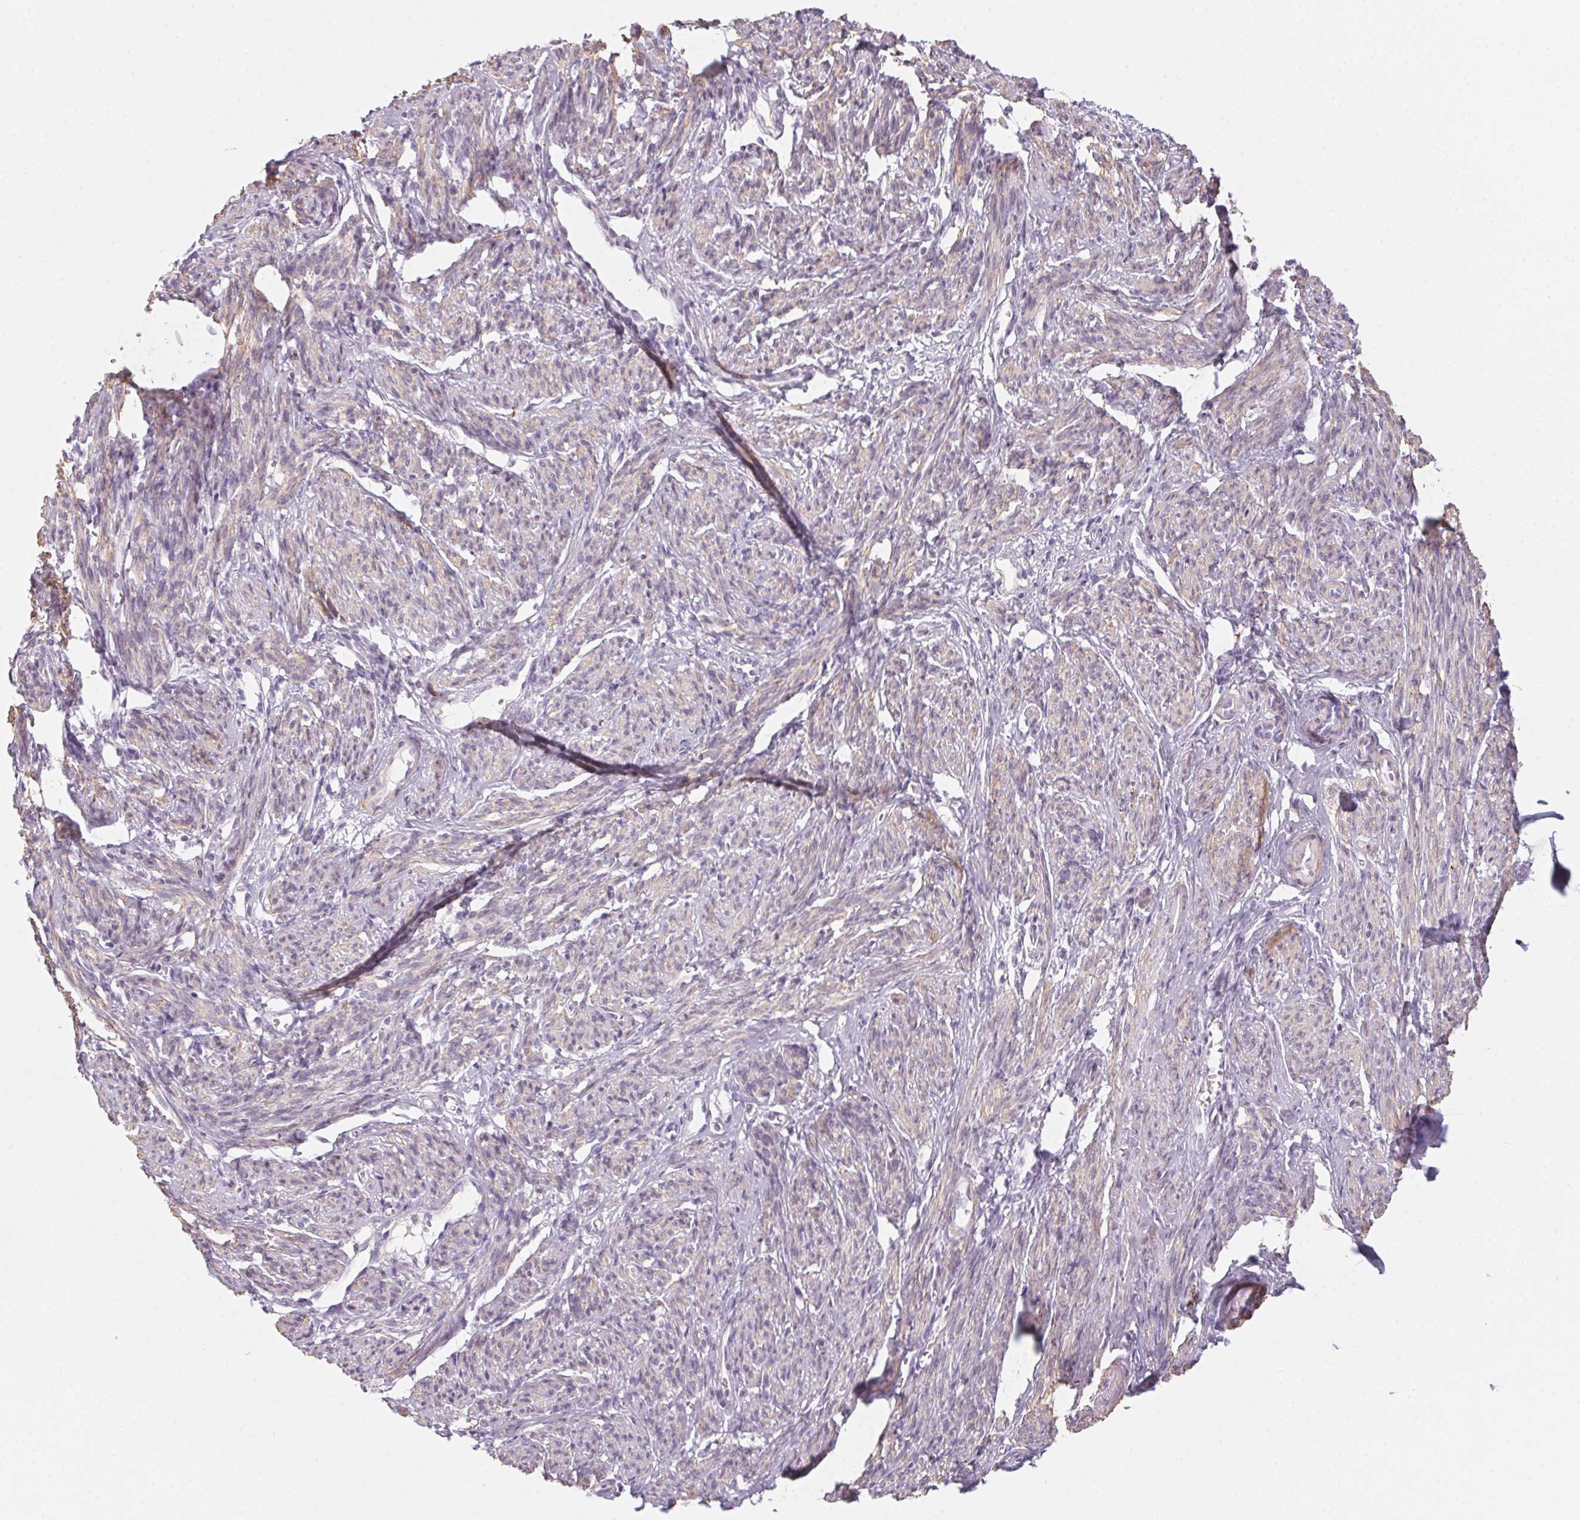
{"staining": {"intensity": "weak", "quantity": "25%-75%", "location": "cytoplasmic/membranous"}, "tissue": "smooth muscle", "cell_type": "Smooth muscle cells", "image_type": "normal", "snomed": [{"axis": "morphology", "description": "Normal tissue, NOS"}, {"axis": "topography", "description": "Smooth muscle"}], "caption": "Protein expression analysis of normal human smooth muscle reveals weak cytoplasmic/membranous positivity in about 25%-75% of smooth muscle cells. Using DAB (3,3'-diaminobenzidine) (brown) and hematoxylin (blue) stains, captured at high magnification using brightfield microscopy.", "gene": "PRPH", "patient": {"sex": "female", "age": 65}}